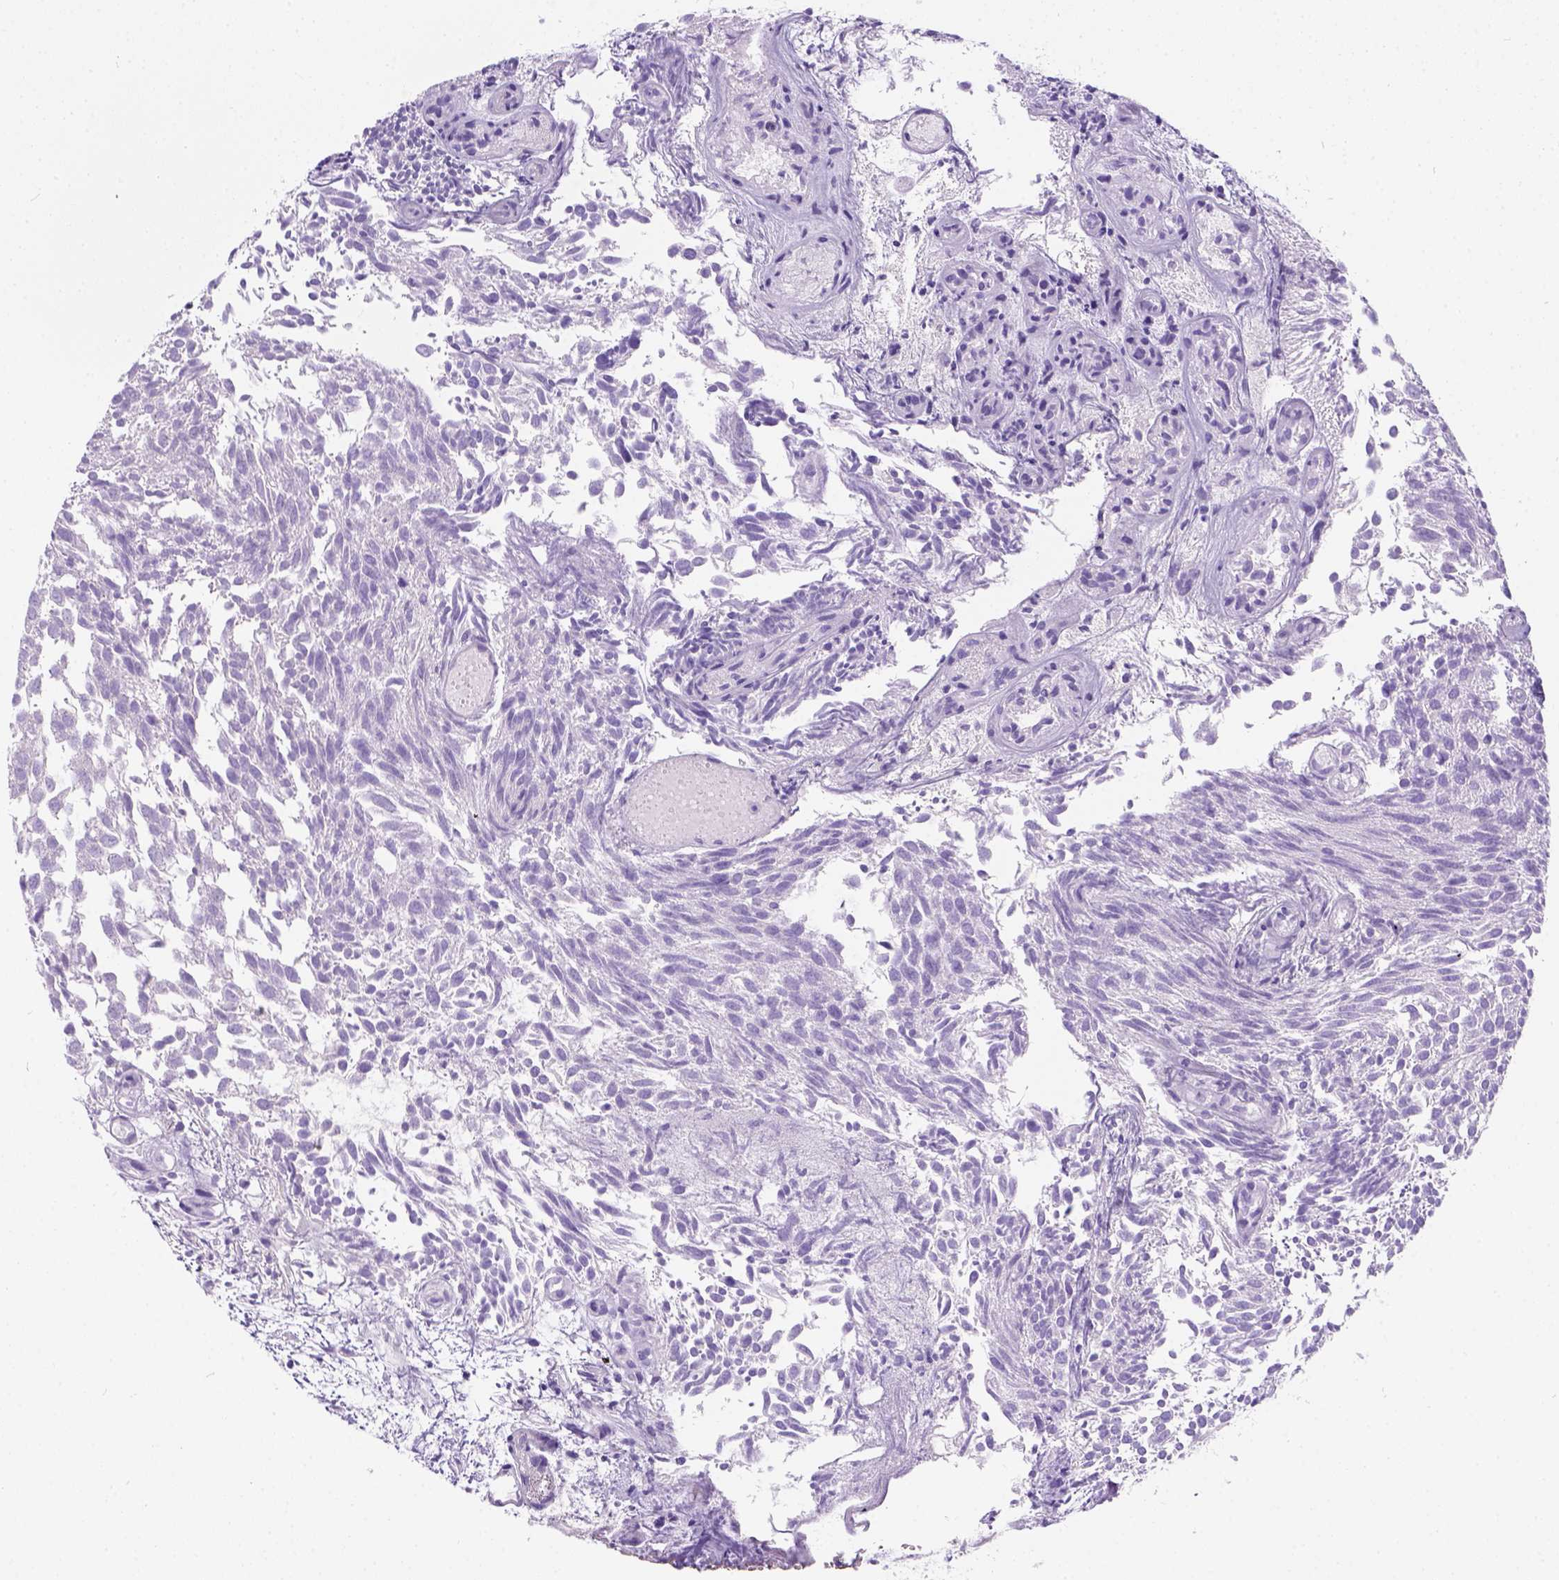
{"staining": {"intensity": "negative", "quantity": "none", "location": "none"}, "tissue": "urothelial cancer", "cell_type": "Tumor cells", "image_type": "cancer", "snomed": [{"axis": "morphology", "description": "Urothelial carcinoma, Low grade"}, {"axis": "topography", "description": "Urinary bladder"}], "caption": "Tumor cells are negative for protein expression in human urothelial carcinoma (low-grade). The staining is performed using DAB (3,3'-diaminobenzidine) brown chromogen with nuclei counter-stained in using hematoxylin.", "gene": "C7orf57", "patient": {"sex": "male", "age": 70}}